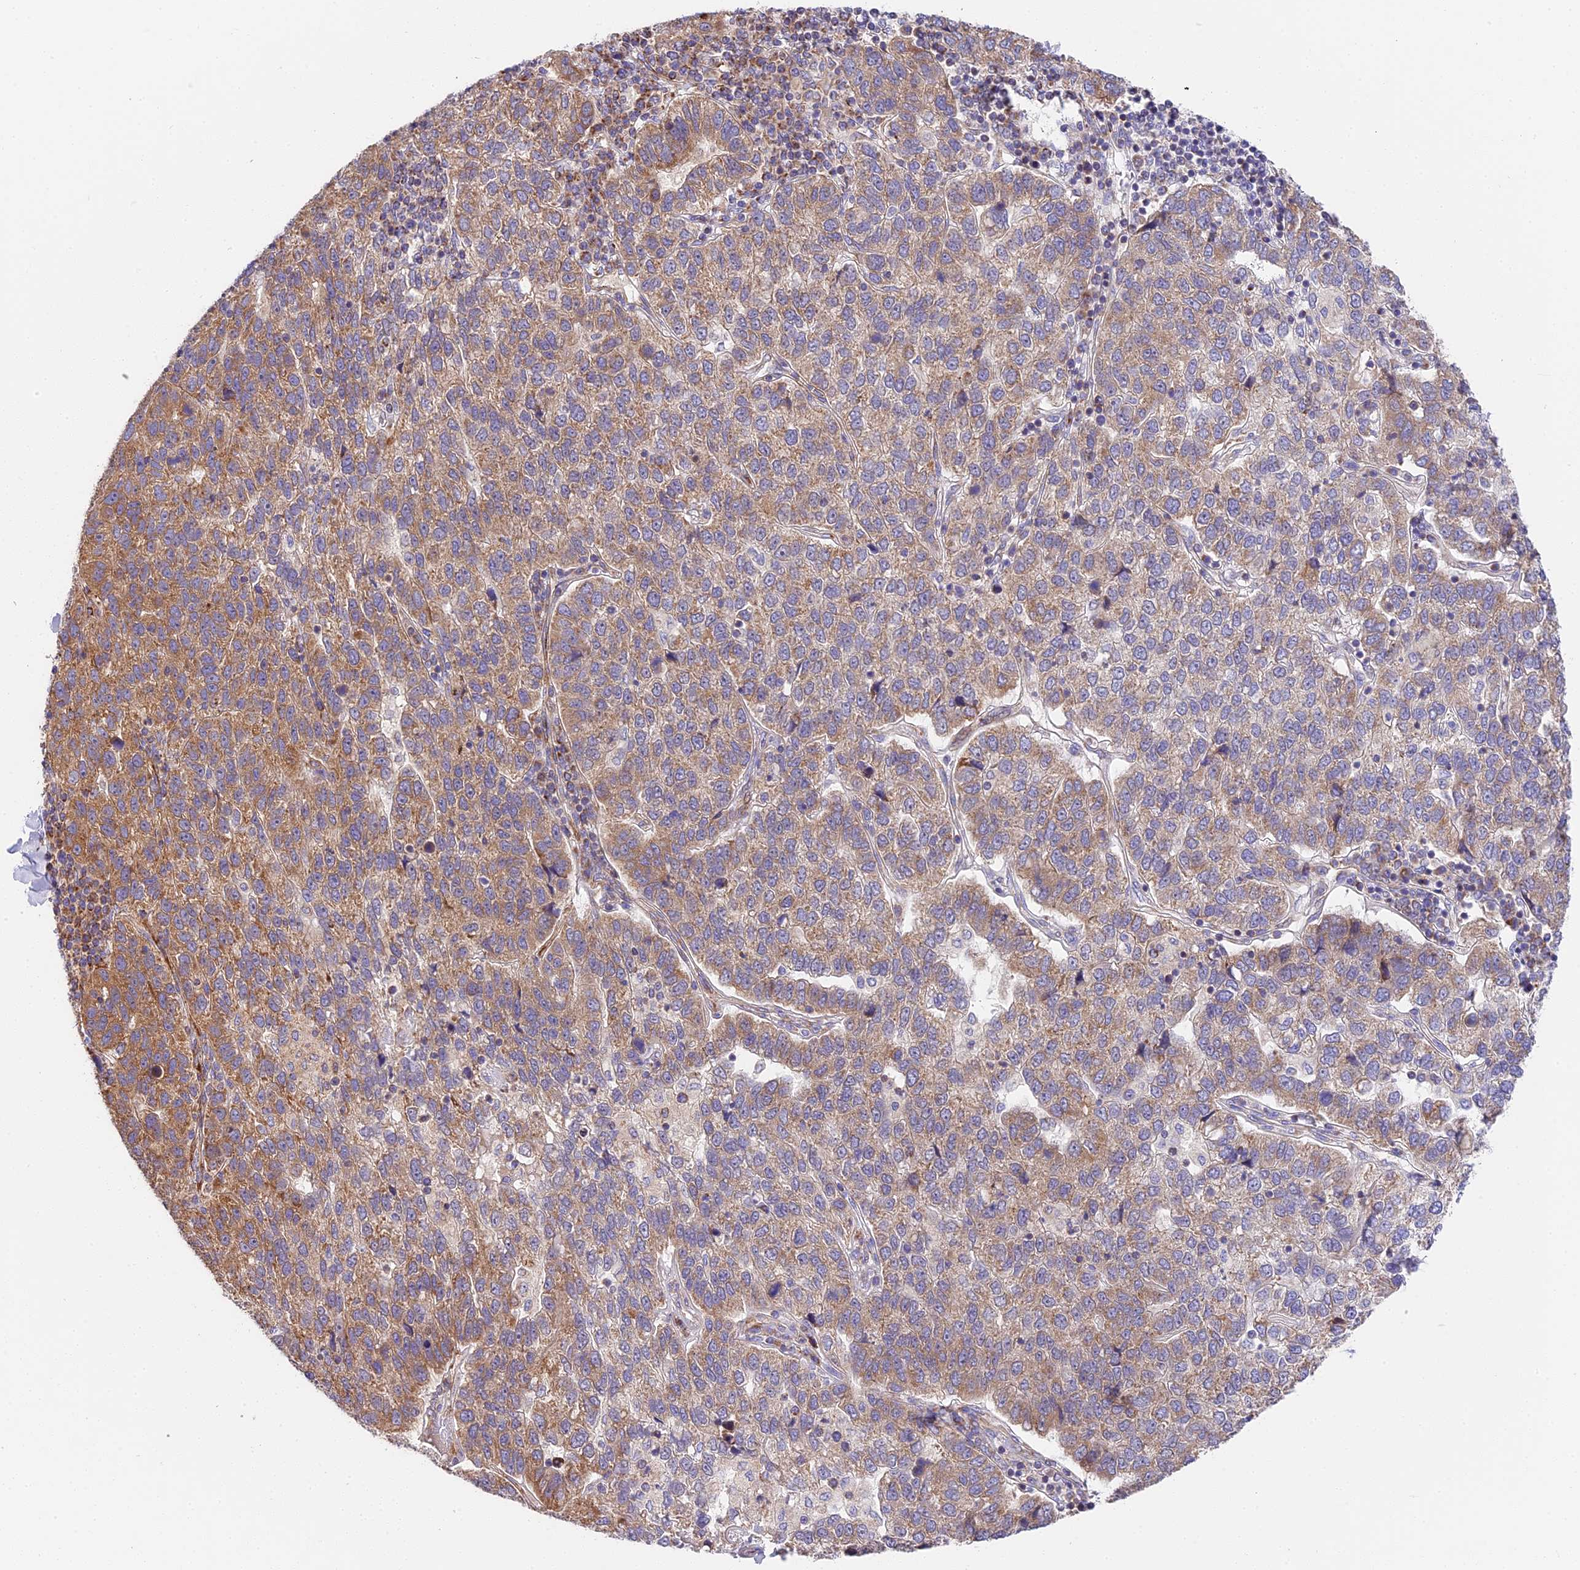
{"staining": {"intensity": "moderate", "quantity": "25%-75%", "location": "cytoplasmic/membranous"}, "tissue": "pancreatic cancer", "cell_type": "Tumor cells", "image_type": "cancer", "snomed": [{"axis": "morphology", "description": "Adenocarcinoma, NOS"}, {"axis": "topography", "description": "Pancreas"}], "caption": "Adenocarcinoma (pancreatic) tissue shows moderate cytoplasmic/membranous staining in approximately 25%-75% of tumor cells, visualized by immunohistochemistry.", "gene": "MRAS", "patient": {"sex": "female", "age": 61}}